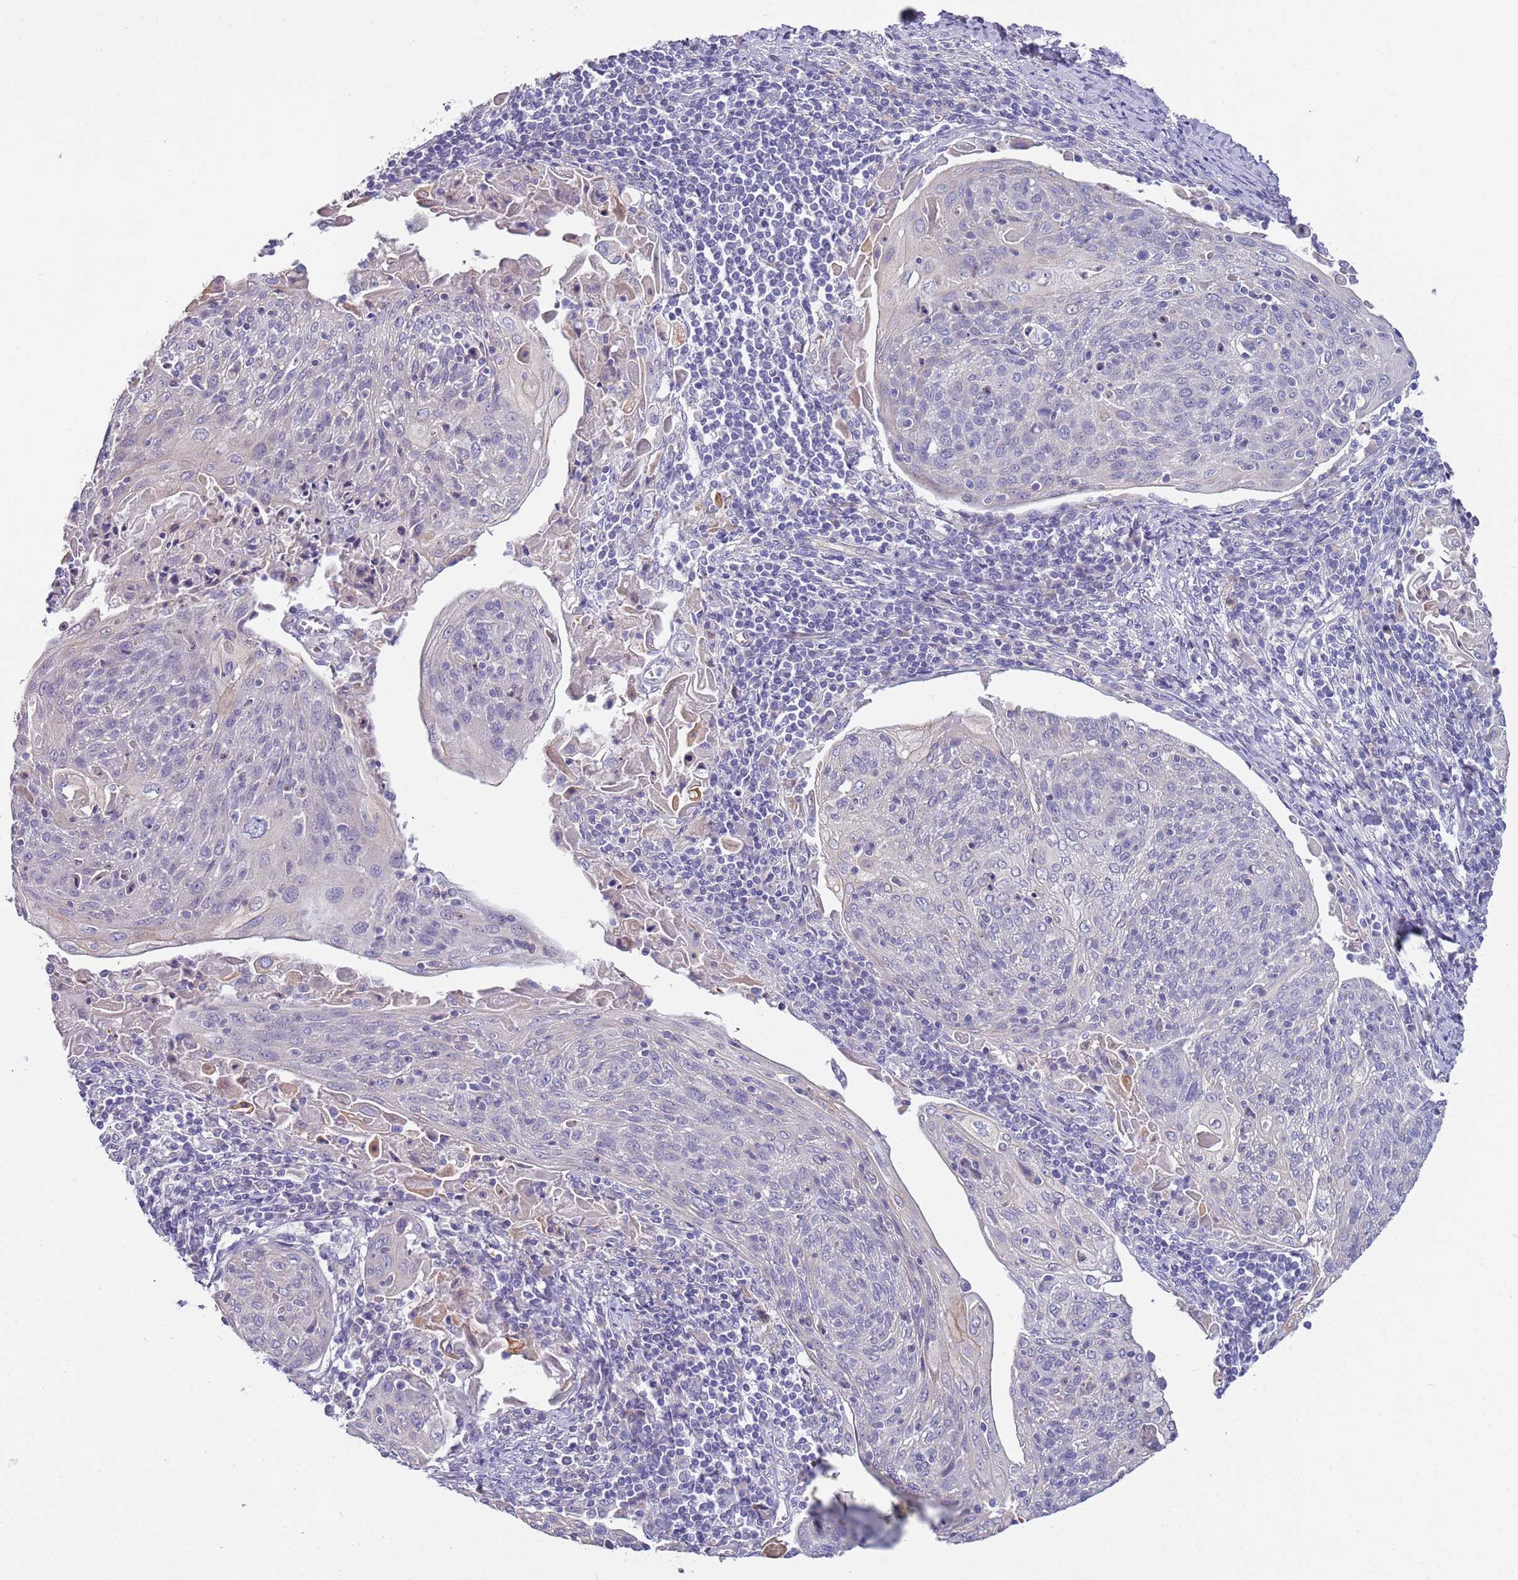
{"staining": {"intensity": "negative", "quantity": "none", "location": "none"}, "tissue": "cervical cancer", "cell_type": "Tumor cells", "image_type": "cancer", "snomed": [{"axis": "morphology", "description": "Squamous cell carcinoma, NOS"}, {"axis": "topography", "description": "Cervix"}], "caption": "Photomicrograph shows no significant protein positivity in tumor cells of cervical cancer (squamous cell carcinoma).", "gene": "BRMS1L", "patient": {"sex": "female", "age": 67}}